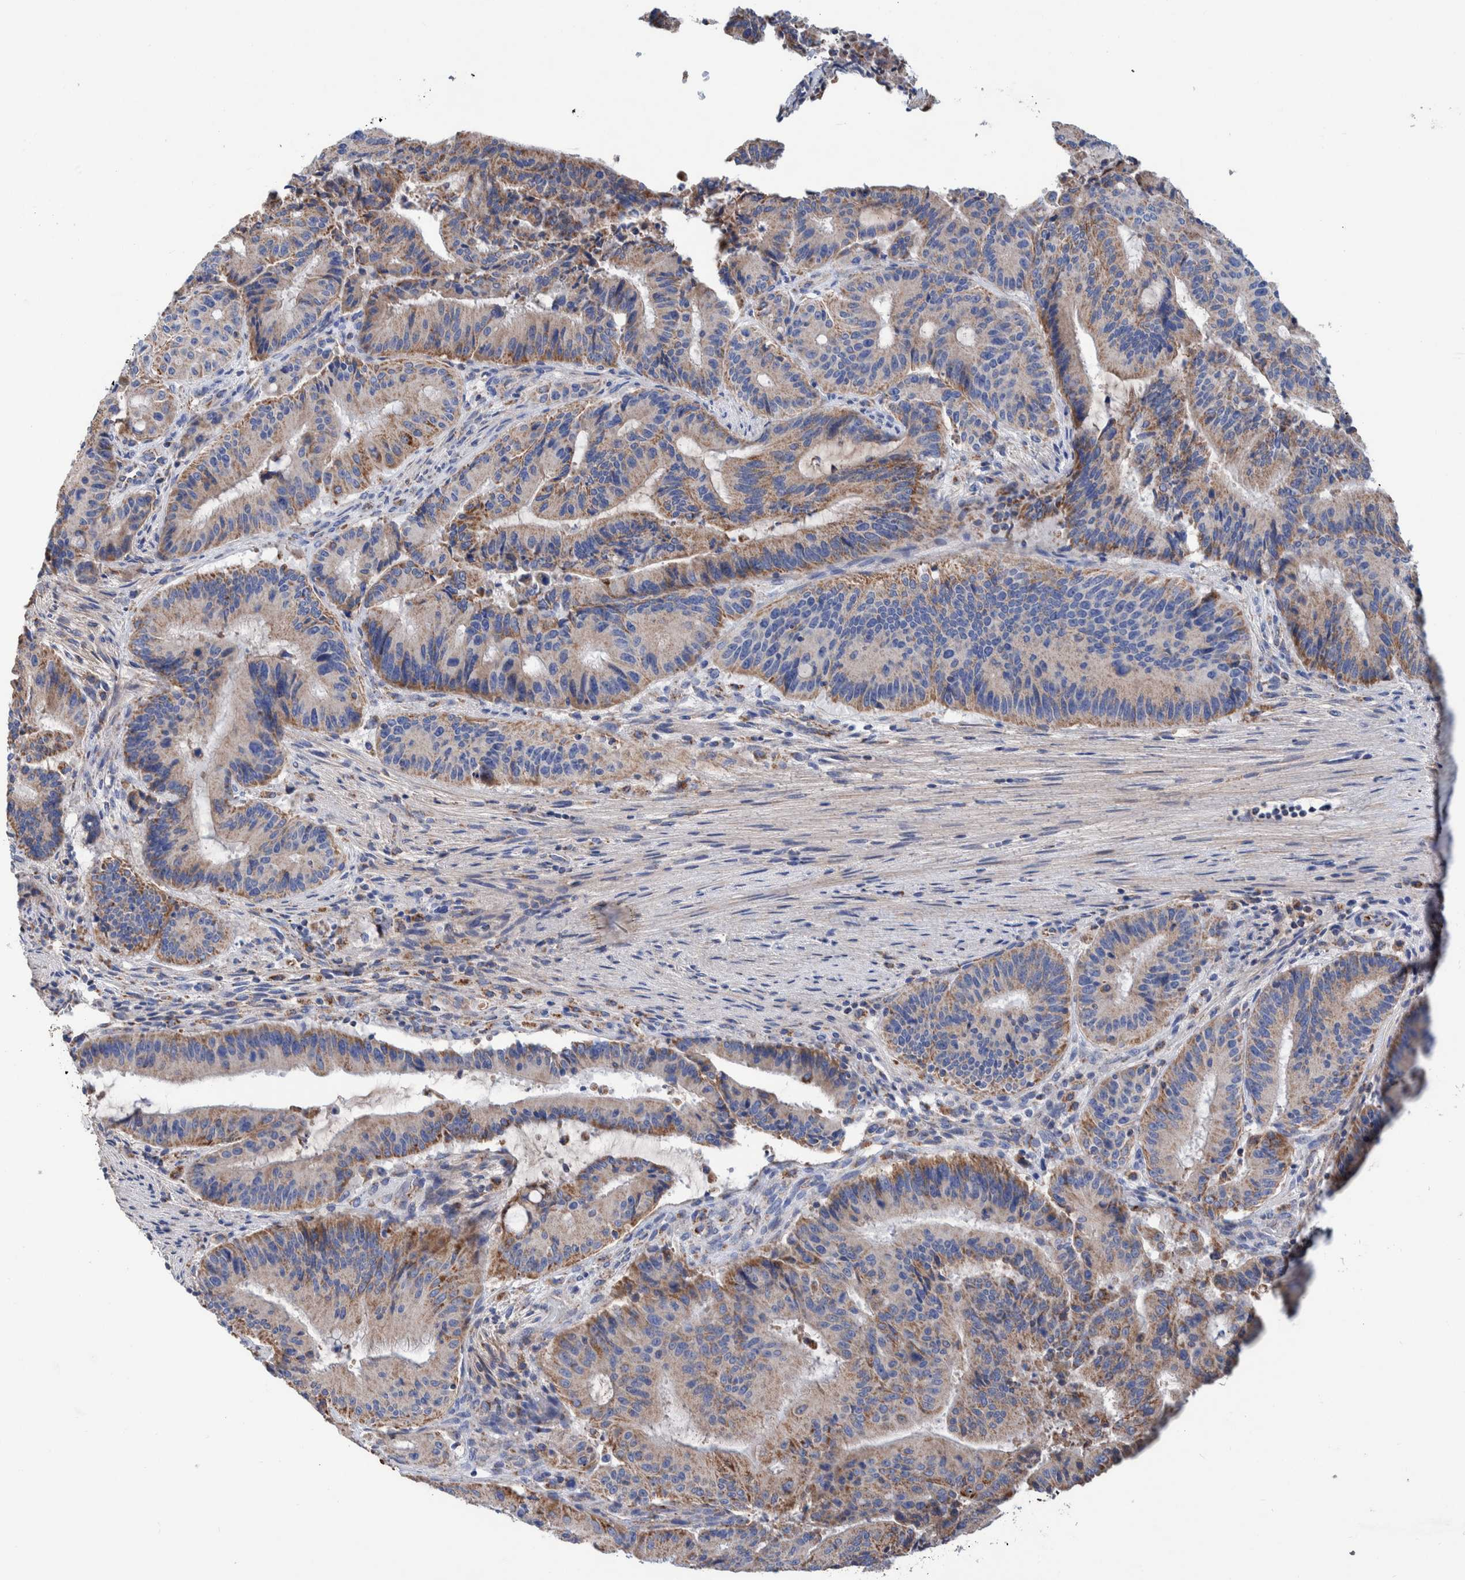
{"staining": {"intensity": "moderate", "quantity": ">75%", "location": "cytoplasmic/membranous"}, "tissue": "liver cancer", "cell_type": "Tumor cells", "image_type": "cancer", "snomed": [{"axis": "morphology", "description": "Normal tissue, NOS"}, {"axis": "morphology", "description": "Cholangiocarcinoma"}, {"axis": "topography", "description": "Liver"}, {"axis": "topography", "description": "Peripheral nerve tissue"}], "caption": "Brown immunohistochemical staining in human liver cancer (cholangiocarcinoma) reveals moderate cytoplasmic/membranous positivity in approximately >75% of tumor cells. (DAB (3,3'-diaminobenzidine) IHC with brightfield microscopy, high magnification).", "gene": "DECR1", "patient": {"sex": "female", "age": 73}}